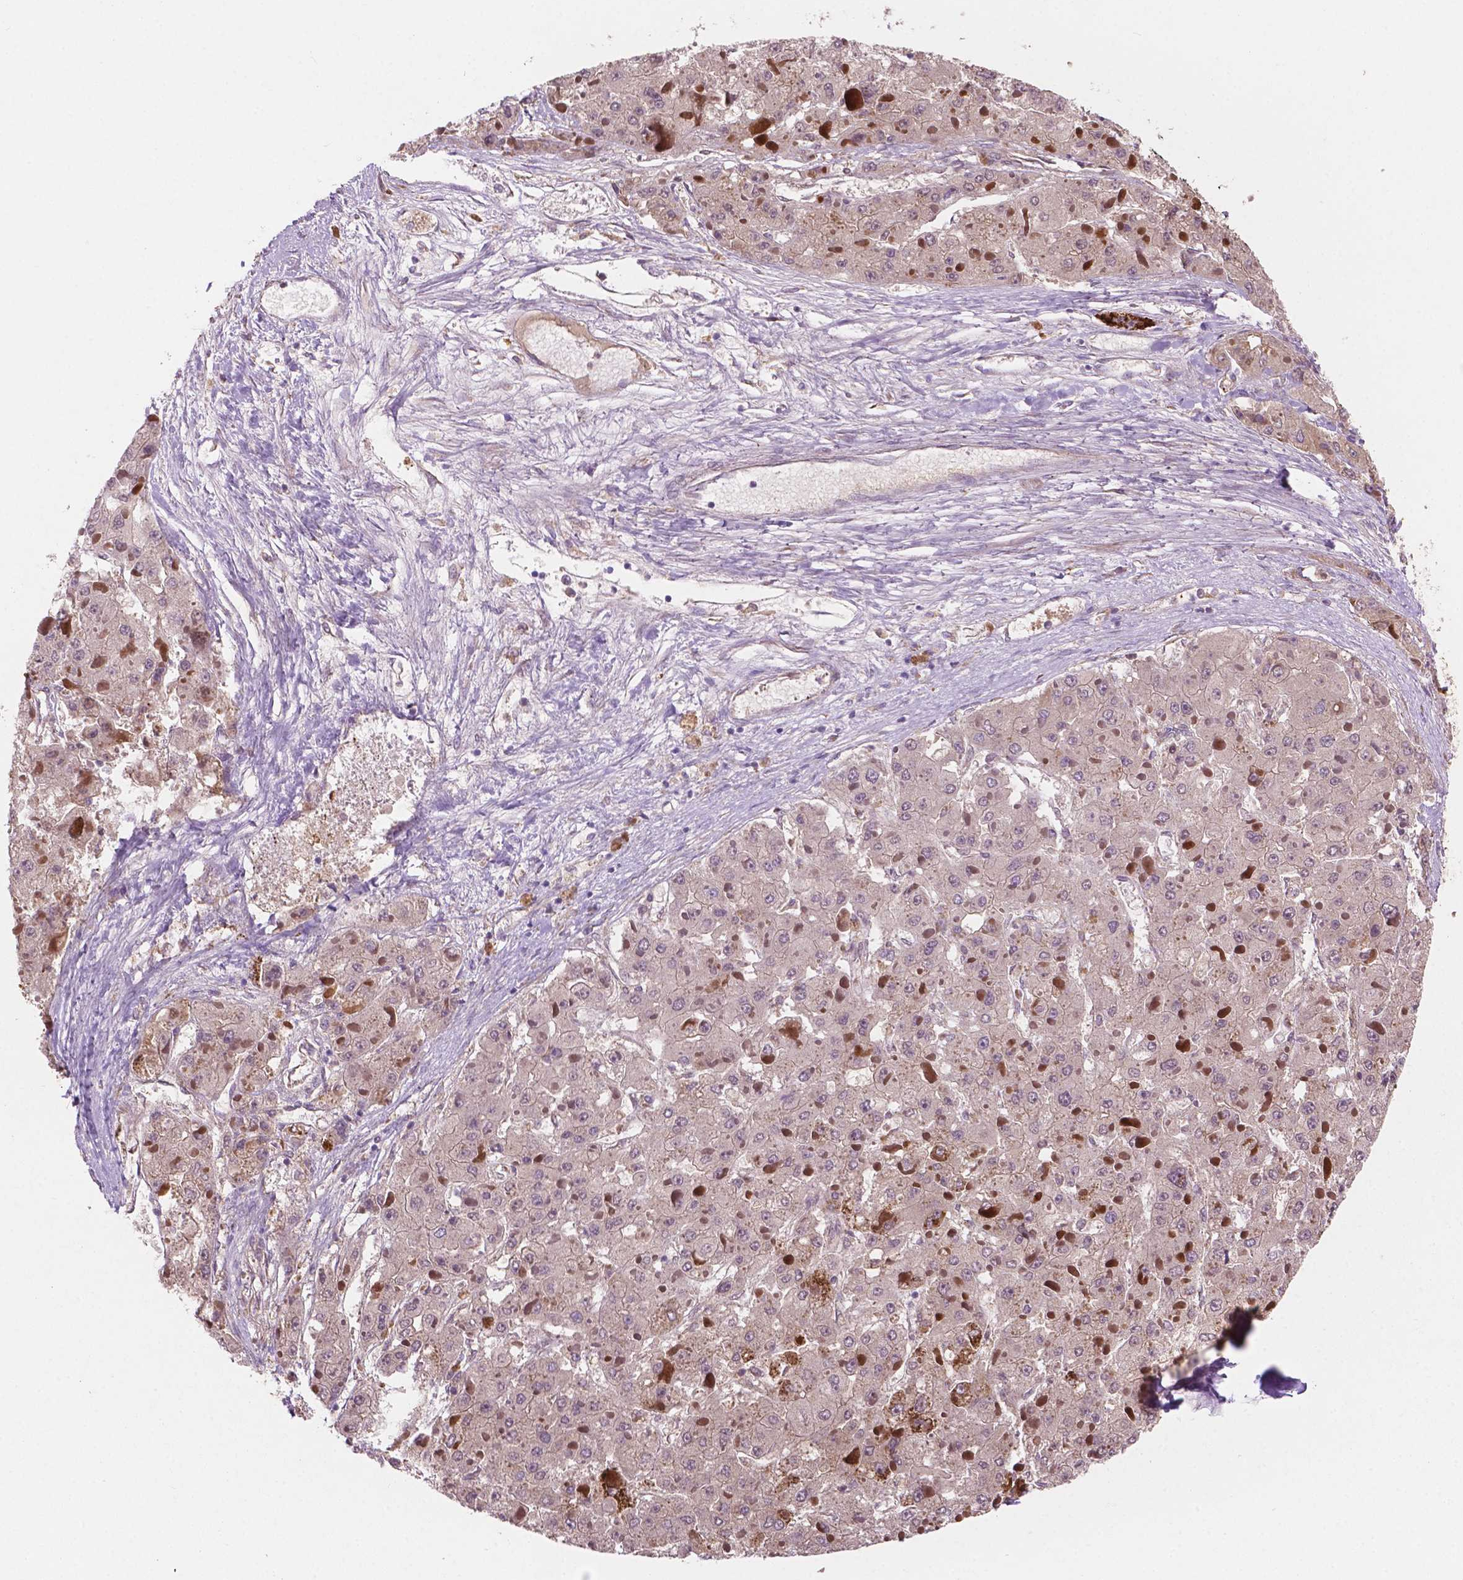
{"staining": {"intensity": "negative", "quantity": "none", "location": "none"}, "tissue": "liver cancer", "cell_type": "Tumor cells", "image_type": "cancer", "snomed": [{"axis": "morphology", "description": "Carcinoma, Hepatocellular, NOS"}, {"axis": "topography", "description": "Liver"}], "caption": "An immunohistochemistry (IHC) micrograph of liver cancer is shown. There is no staining in tumor cells of liver cancer.", "gene": "LRP1B", "patient": {"sex": "female", "age": 73}}